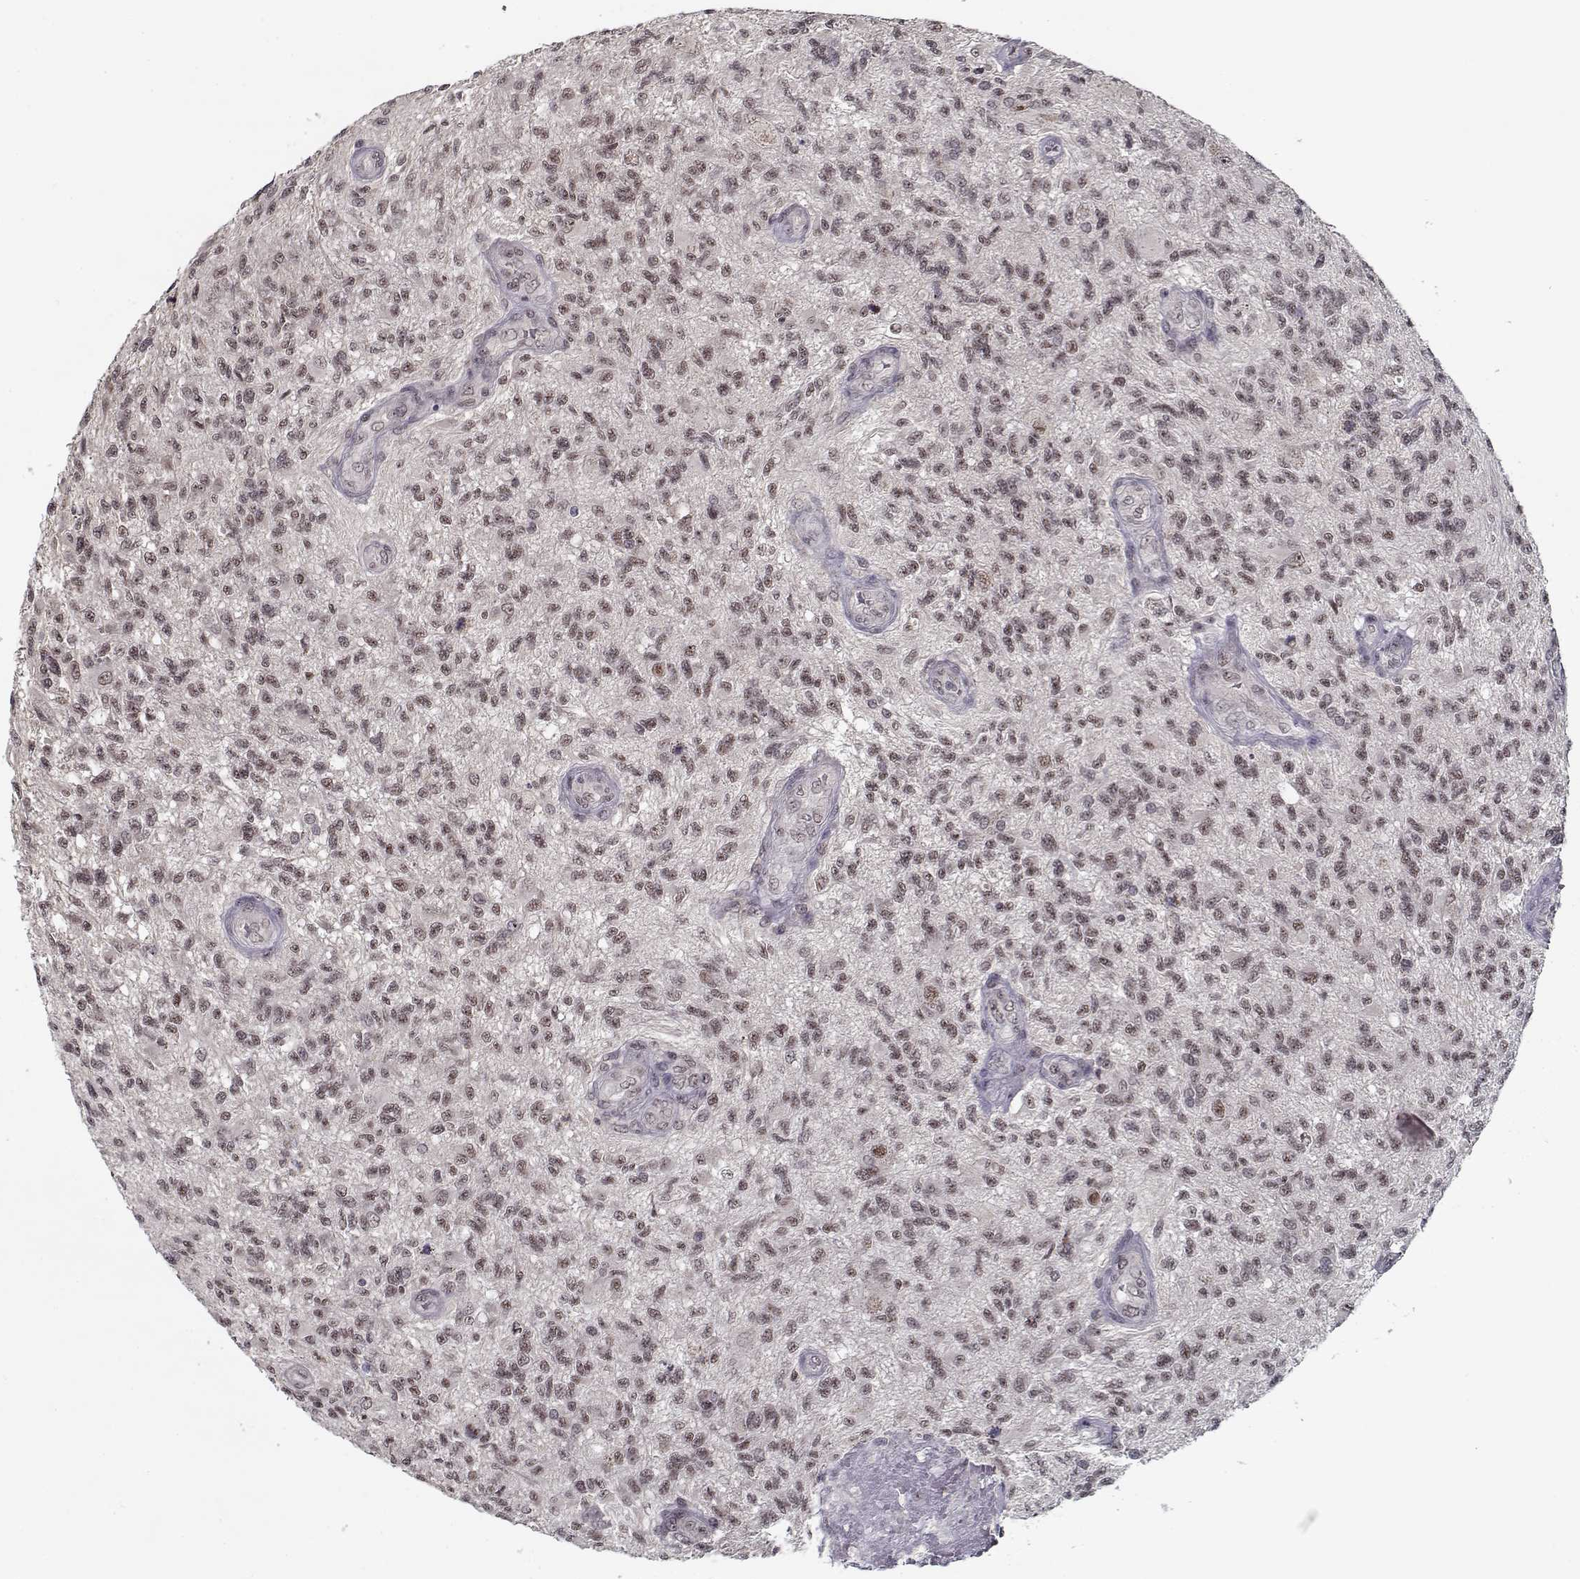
{"staining": {"intensity": "weak", "quantity": ">75%", "location": "nuclear"}, "tissue": "glioma", "cell_type": "Tumor cells", "image_type": "cancer", "snomed": [{"axis": "morphology", "description": "Glioma, malignant, High grade"}, {"axis": "topography", "description": "Brain"}], "caption": "About >75% of tumor cells in glioma show weak nuclear protein expression as visualized by brown immunohistochemical staining.", "gene": "TESPA1", "patient": {"sex": "male", "age": 56}}